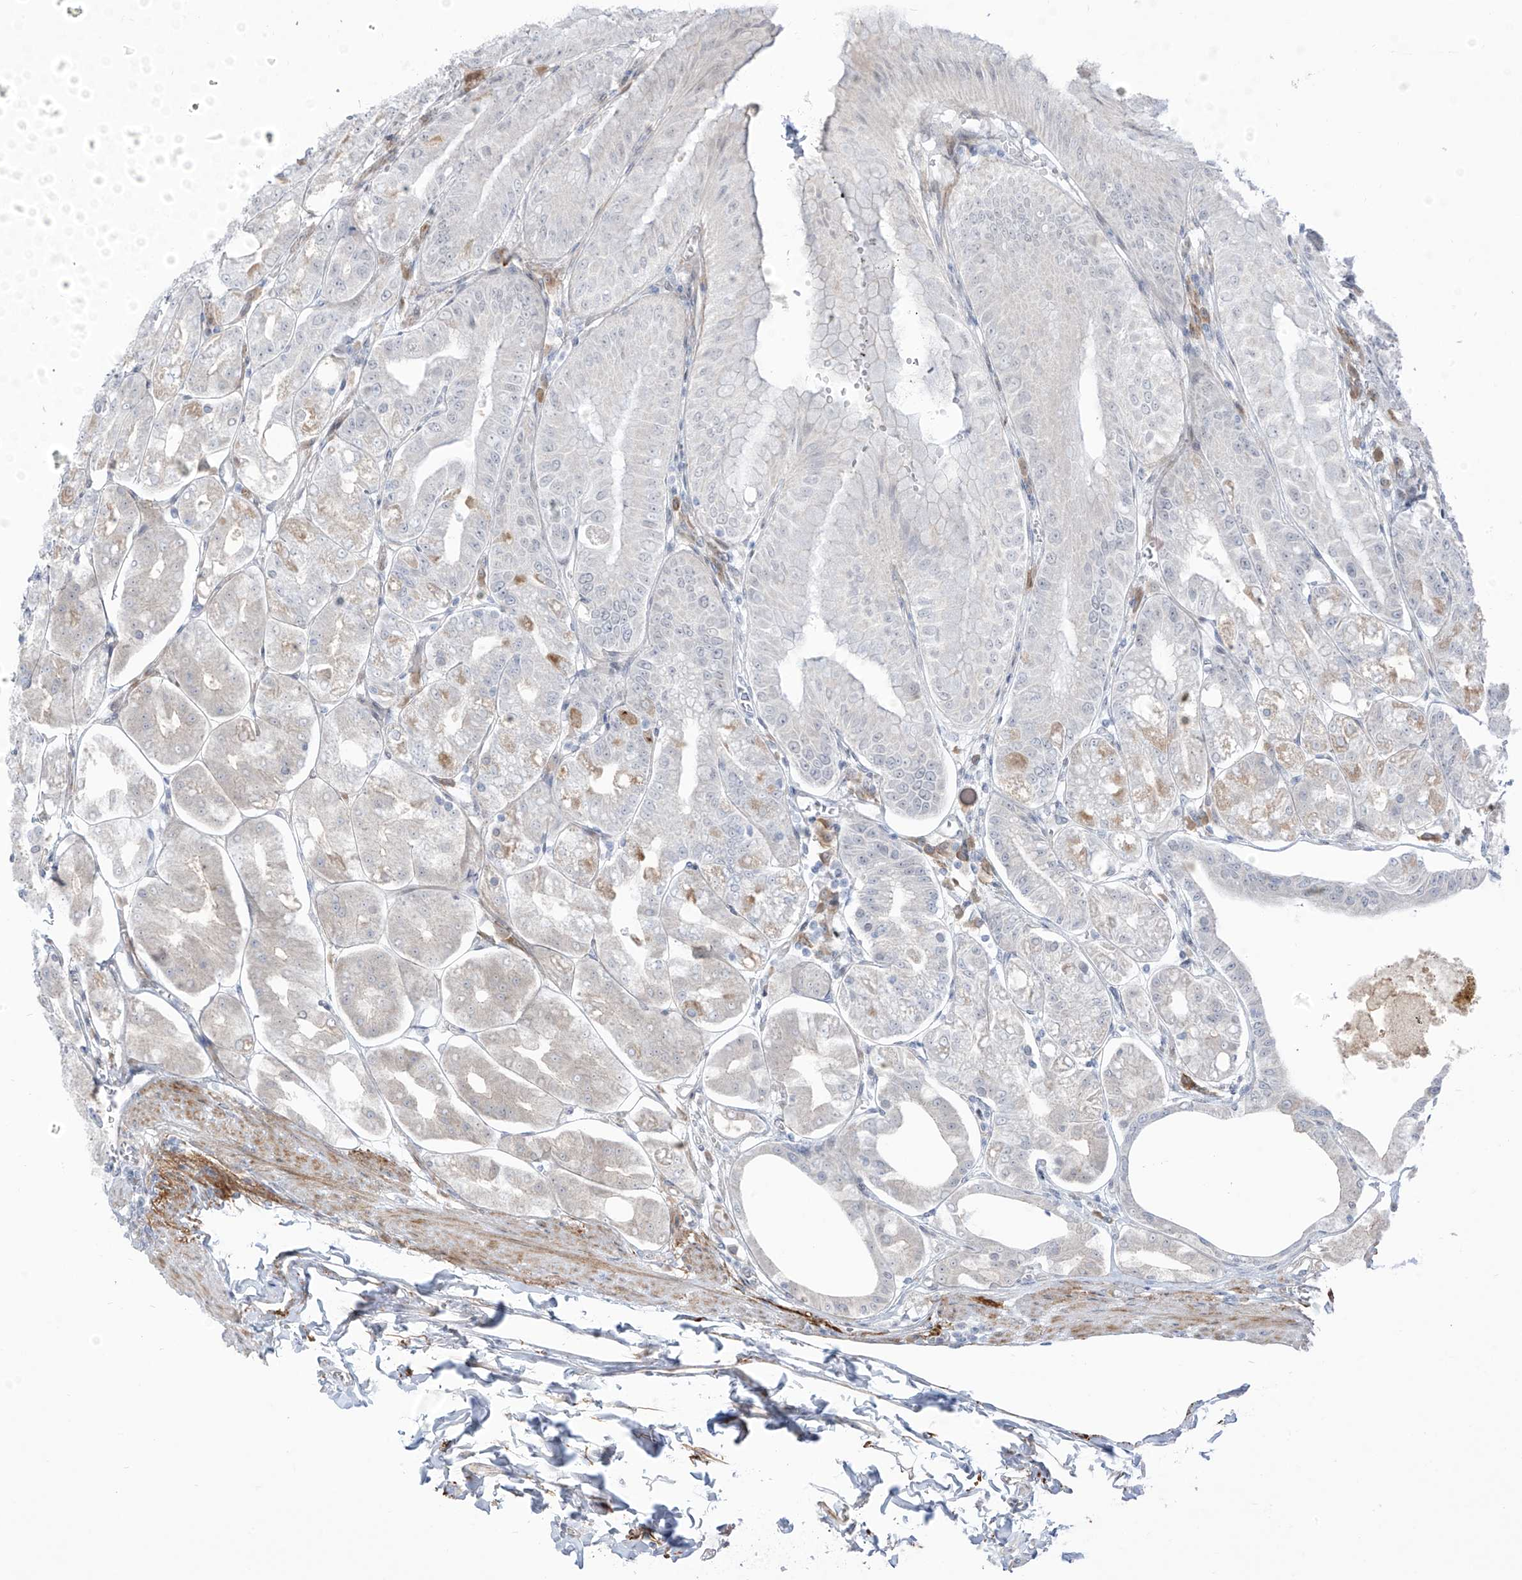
{"staining": {"intensity": "moderate", "quantity": "<25%", "location": "cytoplasmic/membranous"}, "tissue": "stomach", "cell_type": "Glandular cells", "image_type": "normal", "snomed": [{"axis": "morphology", "description": "Normal tissue, NOS"}, {"axis": "topography", "description": "Stomach, lower"}], "caption": "Immunohistochemical staining of benign stomach reveals <25% levels of moderate cytoplasmic/membranous protein positivity in approximately <25% of glandular cells. (Brightfield microscopy of DAB IHC at high magnification).", "gene": "LIN9", "patient": {"sex": "male", "age": 71}}